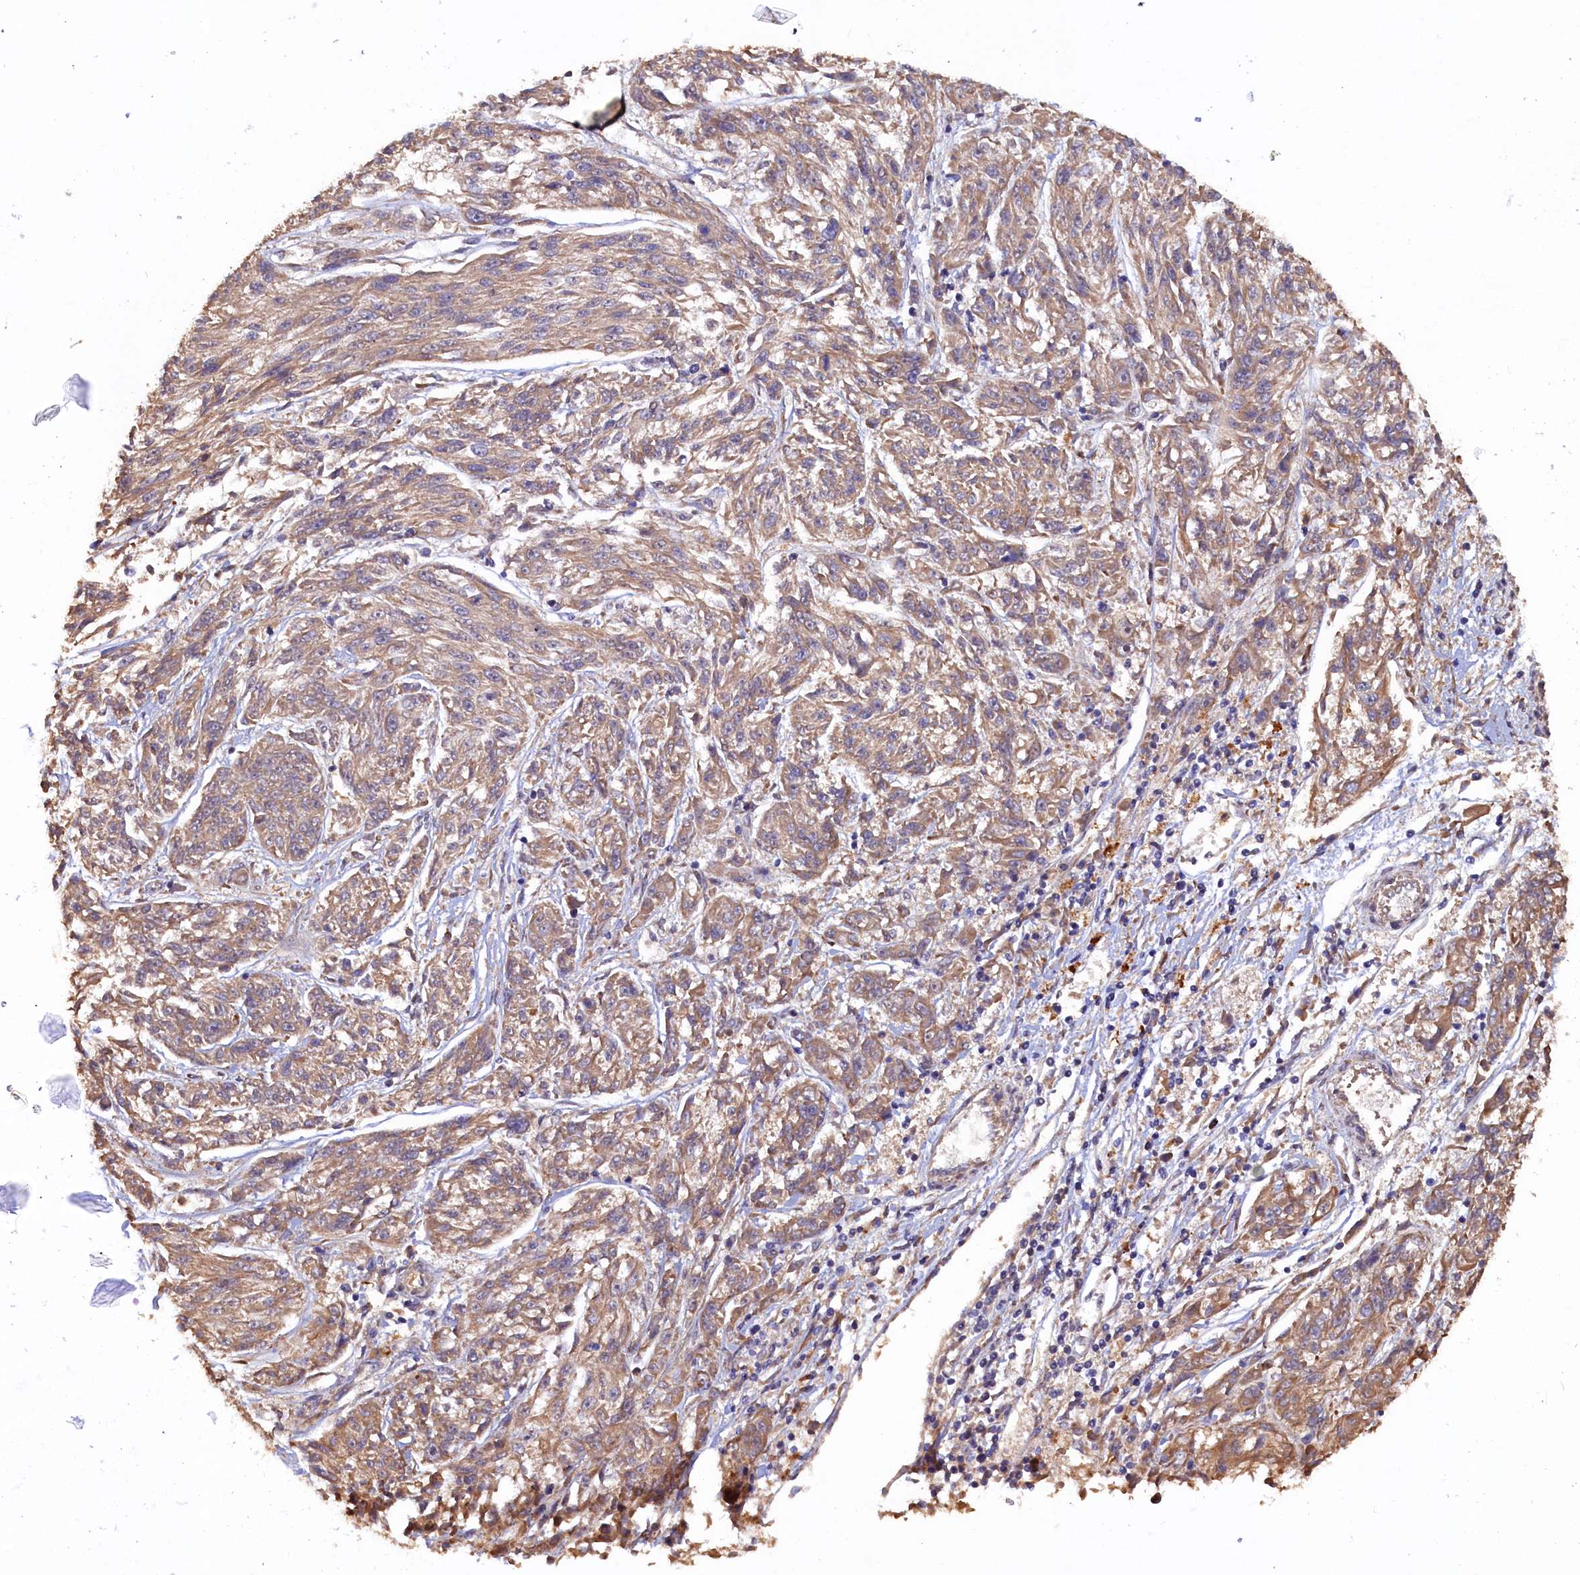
{"staining": {"intensity": "weak", "quantity": ">75%", "location": "cytoplasmic/membranous"}, "tissue": "melanoma", "cell_type": "Tumor cells", "image_type": "cancer", "snomed": [{"axis": "morphology", "description": "Malignant melanoma, NOS"}, {"axis": "topography", "description": "Skin"}], "caption": "Immunohistochemical staining of malignant melanoma displays low levels of weak cytoplasmic/membranous expression in approximately >75% of tumor cells.", "gene": "GREB1L", "patient": {"sex": "male", "age": 53}}